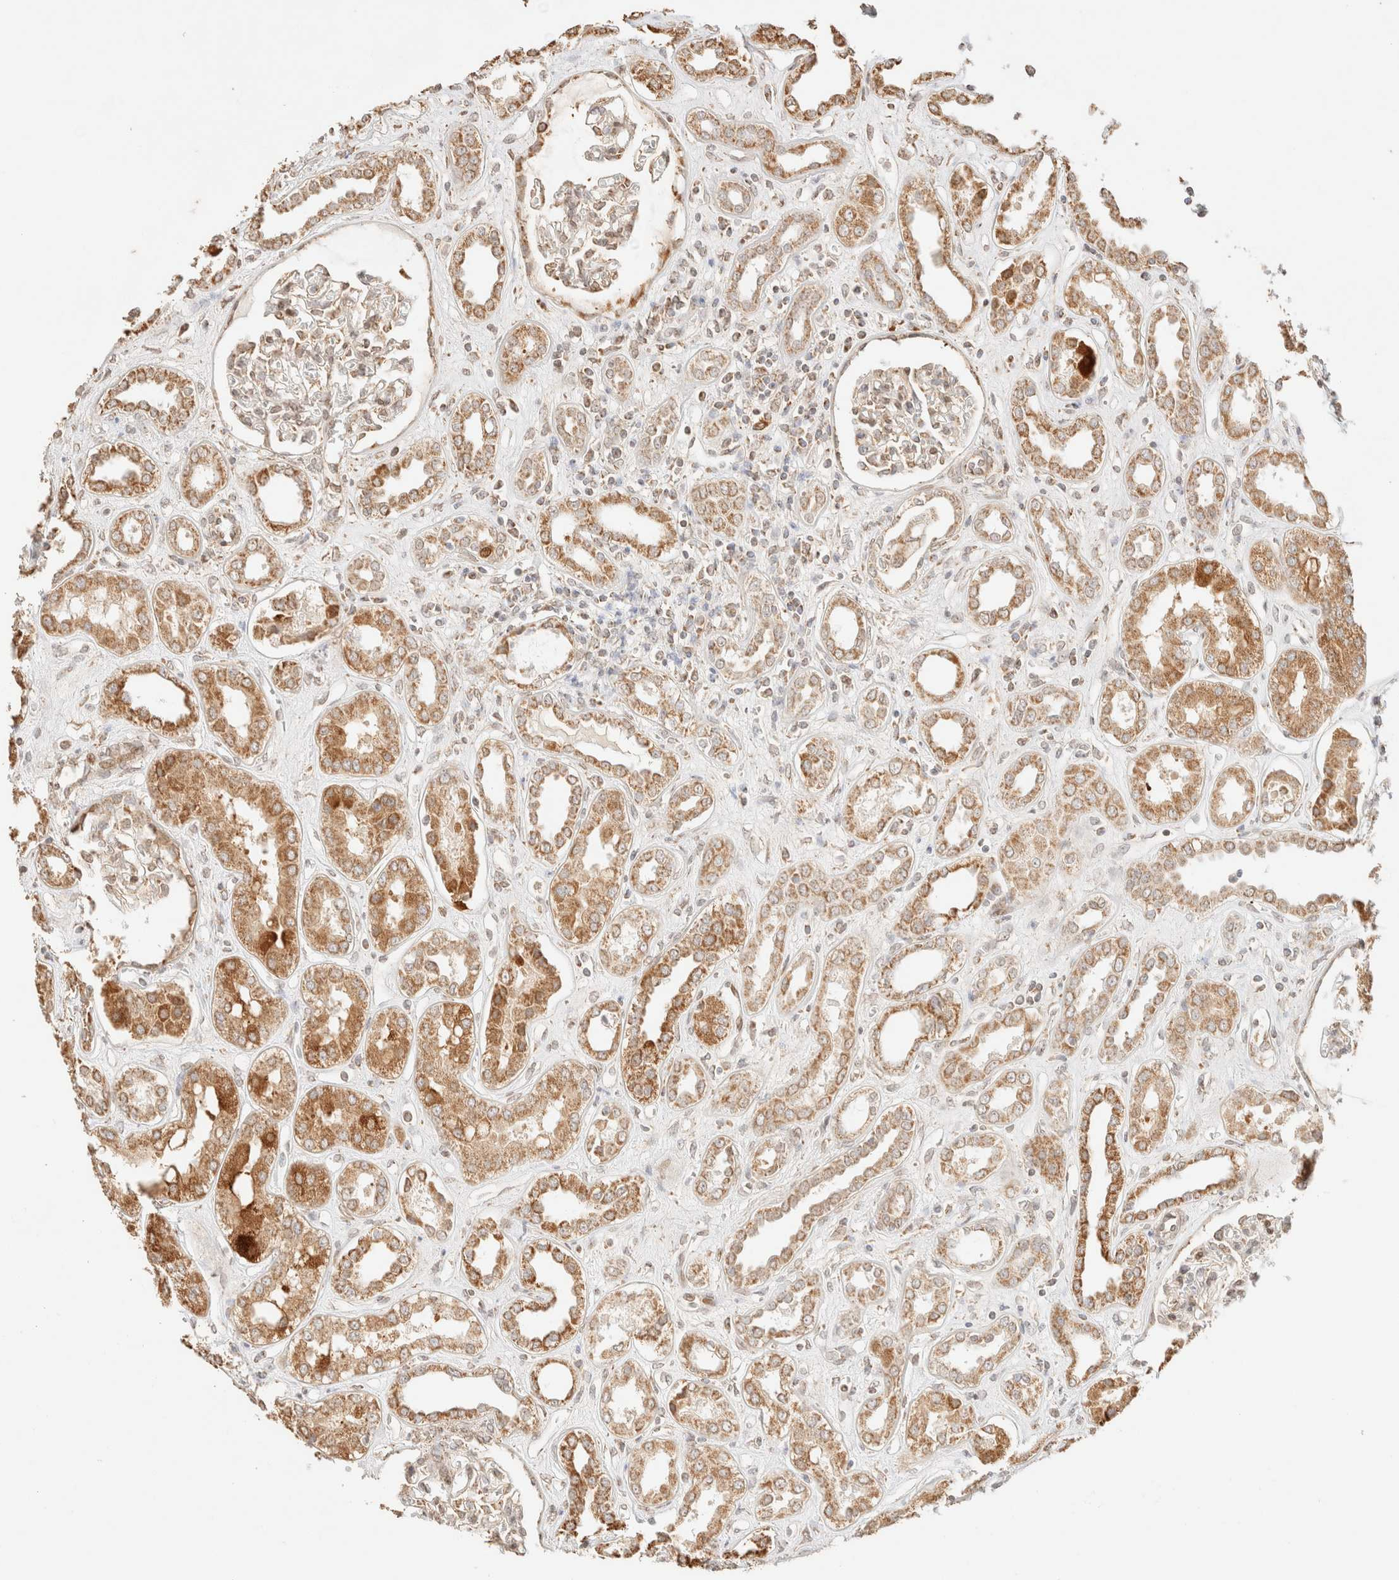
{"staining": {"intensity": "weak", "quantity": "25%-75%", "location": "cytoplasmic/membranous"}, "tissue": "kidney", "cell_type": "Cells in glomeruli", "image_type": "normal", "snomed": [{"axis": "morphology", "description": "Normal tissue, NOS"}, {"axis": "topography", "description": "Kidney"}], "caption": "This is an image of IHC staining of unremarkable kidney, which shows weak expression in the cytoplasmic/membranous of cells in glomeruli.", "gene": "TACO1", "patient": {"sex": "male", "age": 59}}